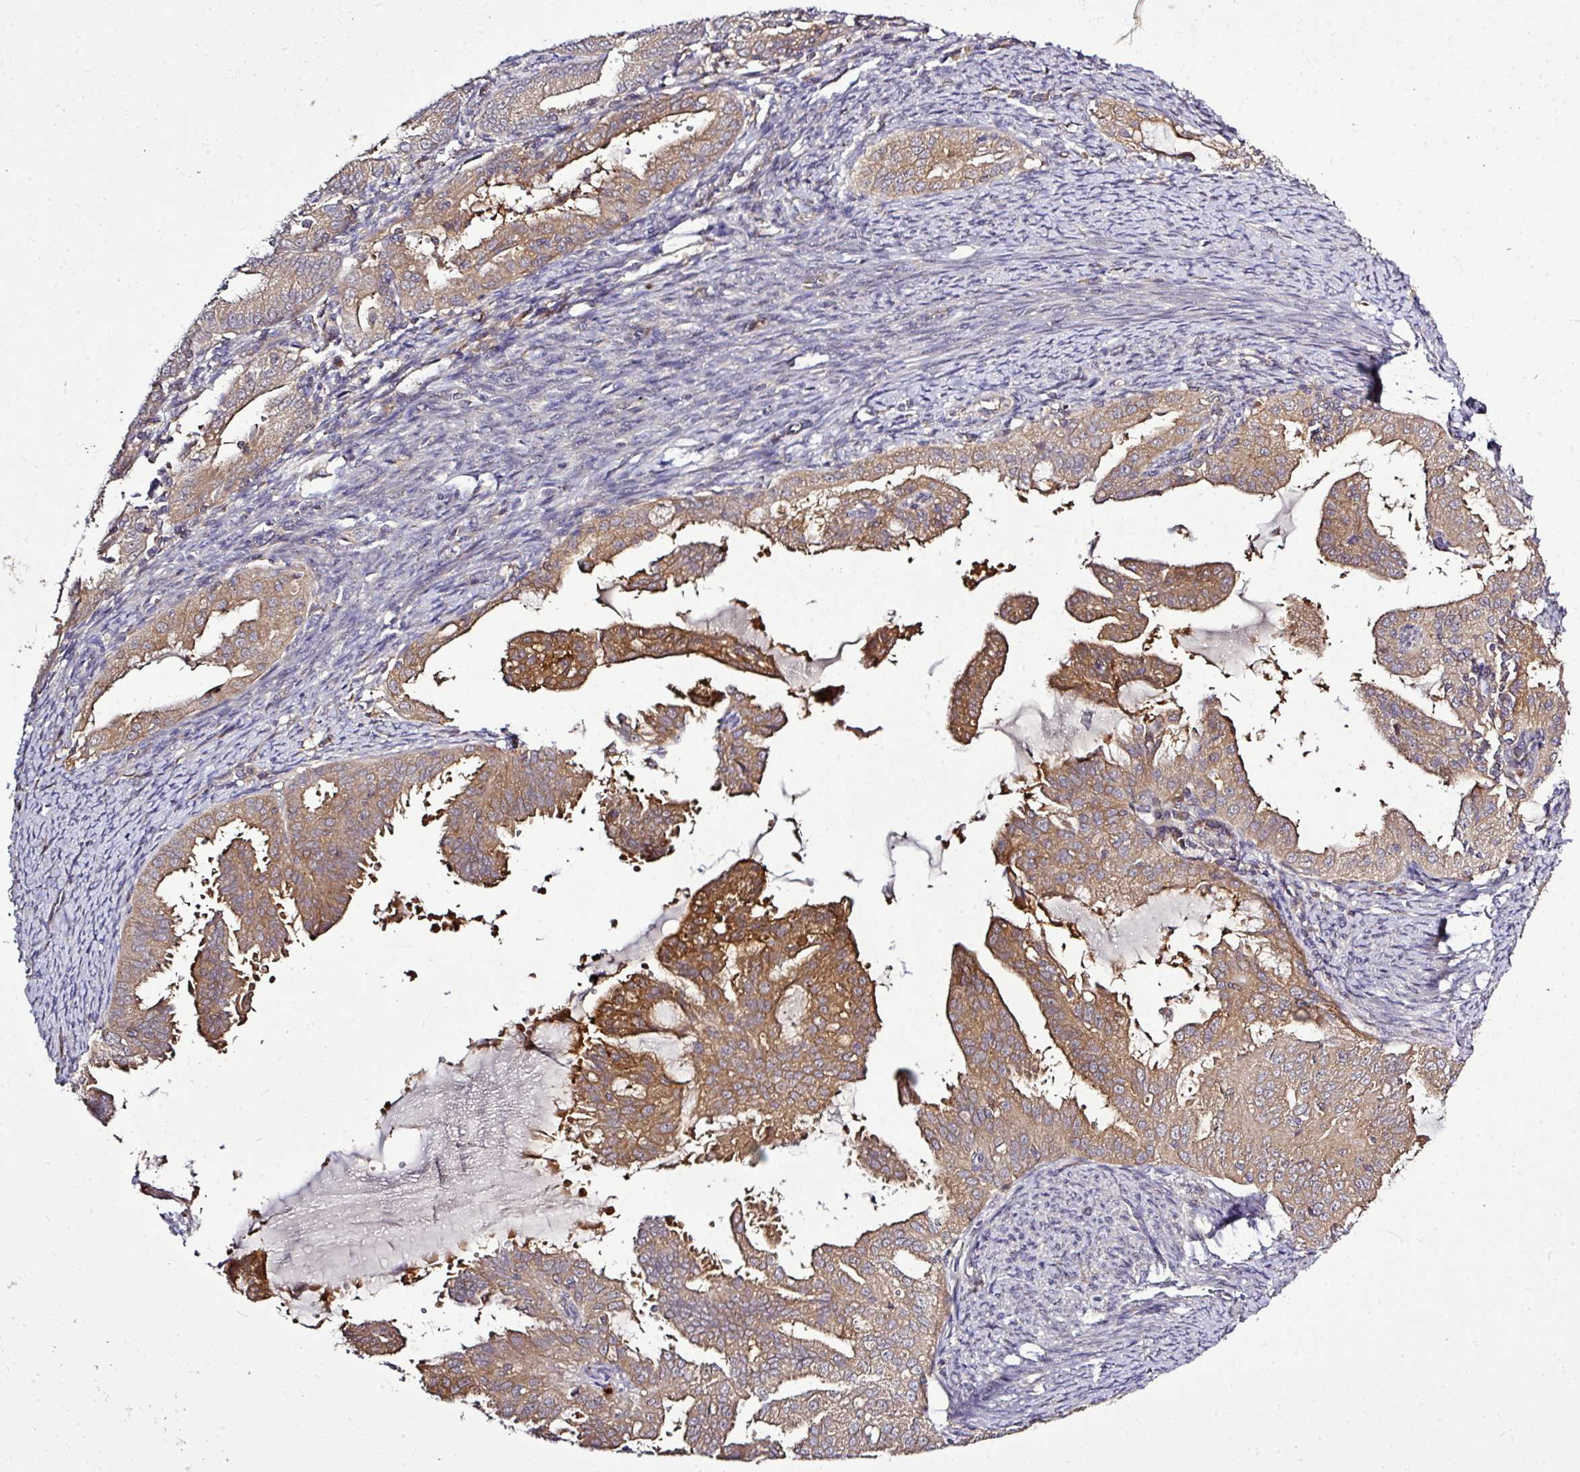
{"staining": {"intensity": "moderate", "quantity": "25%-75%", "location": "cytoplasmic/membranous"}, "tissue": "endometrial cancer", "cell_type": "Tumor cells", "image_type": "cancer", "snomed": [{"axis": "morphology", "description": "Adenocarcinoma, NOS"}, {"axis": "topography", "description": "Endometrium"}], "caption": "IHC of endometrial cancer reveals medium levels of moderate cytoplasmic/membranous expression in approximately 25%-75% of tumor cells.", "gene": "TMEM107", "patient": {"sex": "female", "age": 70}}